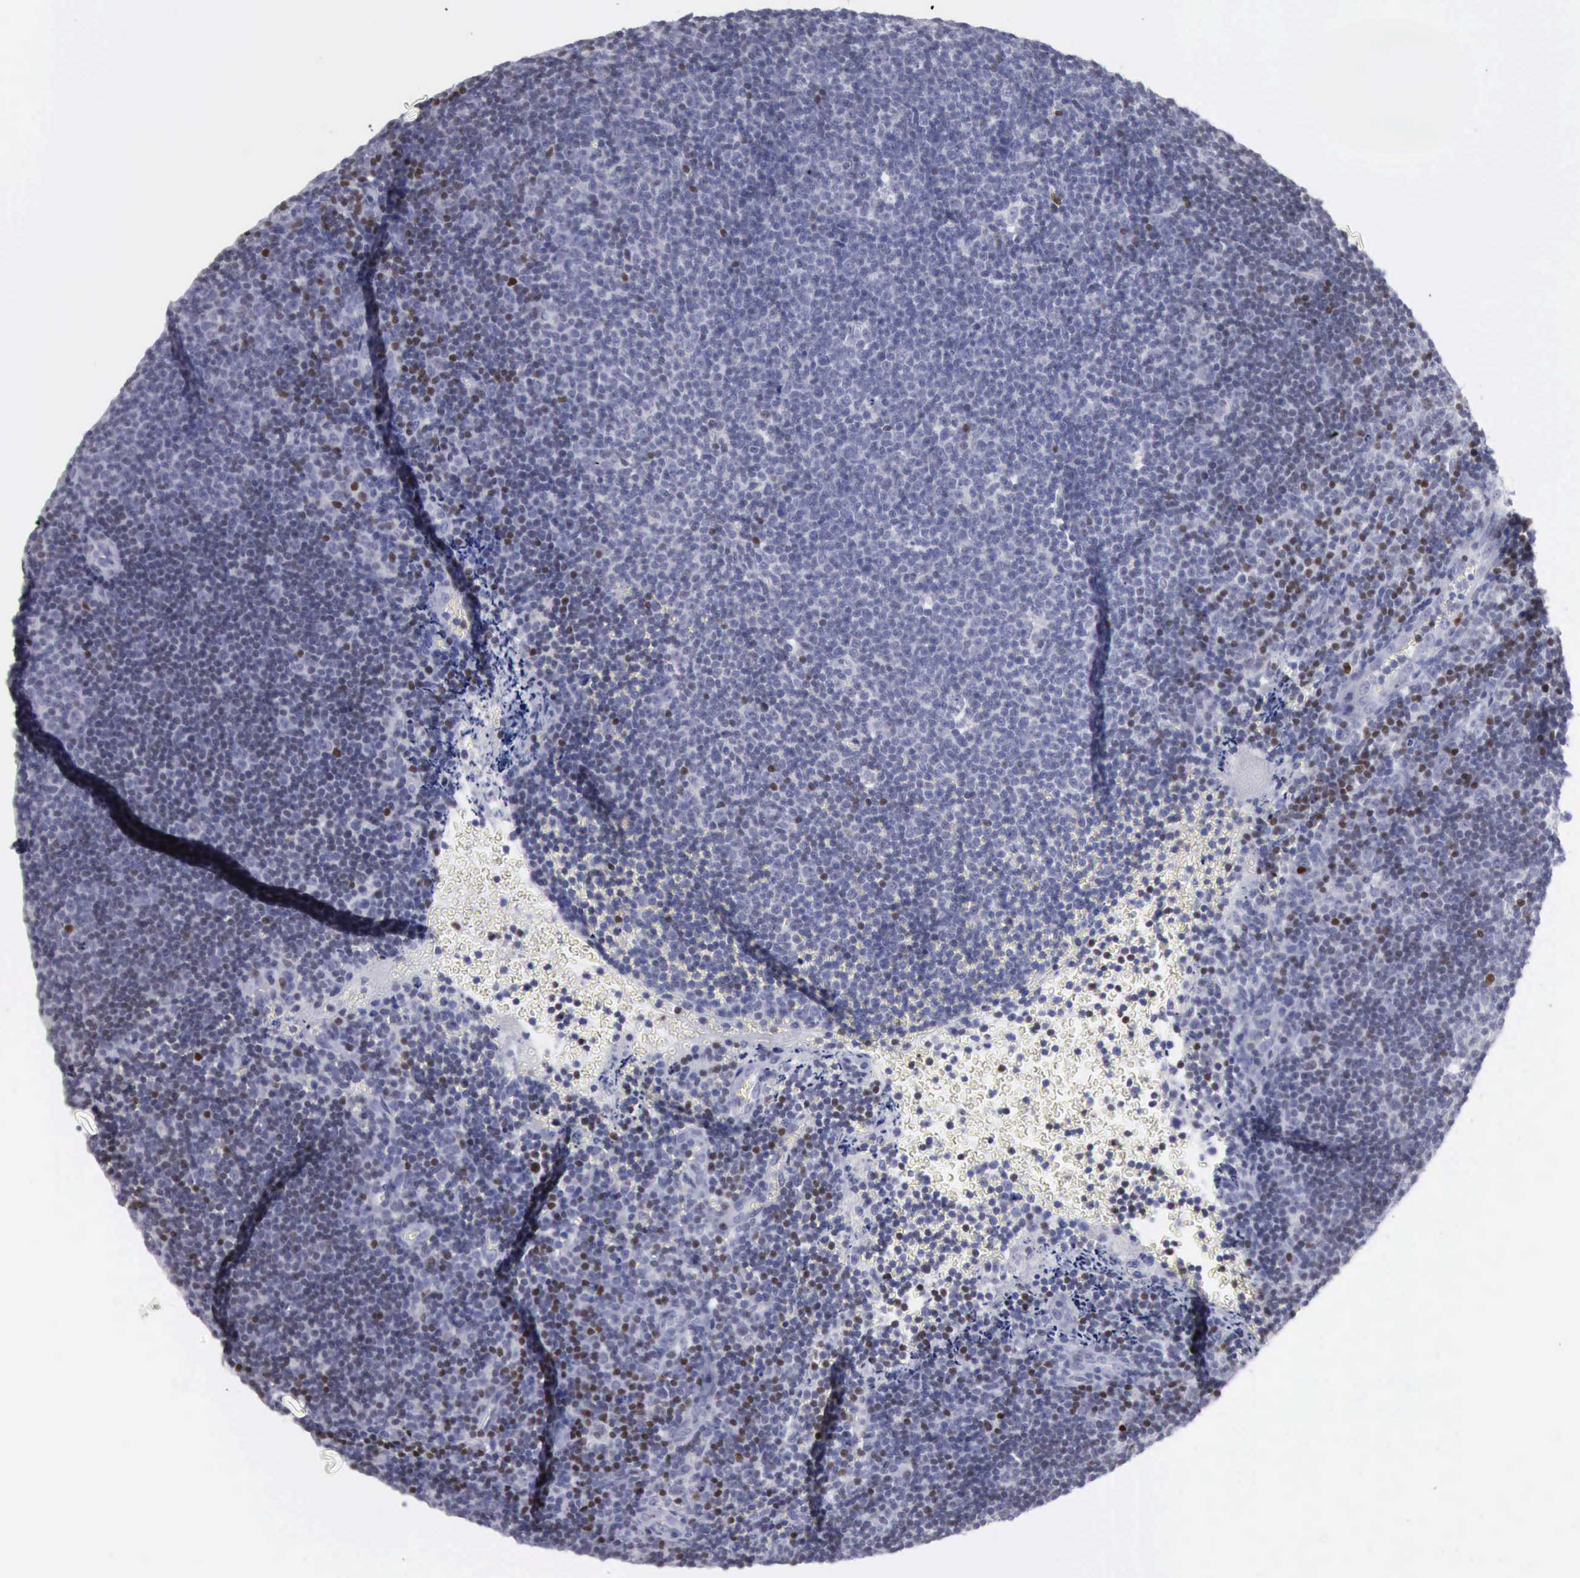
{"staining": {"intensity": "negative", "quantity": "none", "location": "none"}, "tissue": "lymphoma", "cell_type": "Tumor cells", "image_type": "cancer", "snomed": [{"axis": "morphology", "description": "Malignant lymphoma, non-Hodgkin's type, Low grade"}, {"axis": "topography", "description": "Lymph node"}], "caption": "This is an immunohistochemistry (IHC) micrograph of lymphoma. There is no staining in tumor cells.", "gene": "SATB2", "patient": {"sex": "male", "age": 49}}